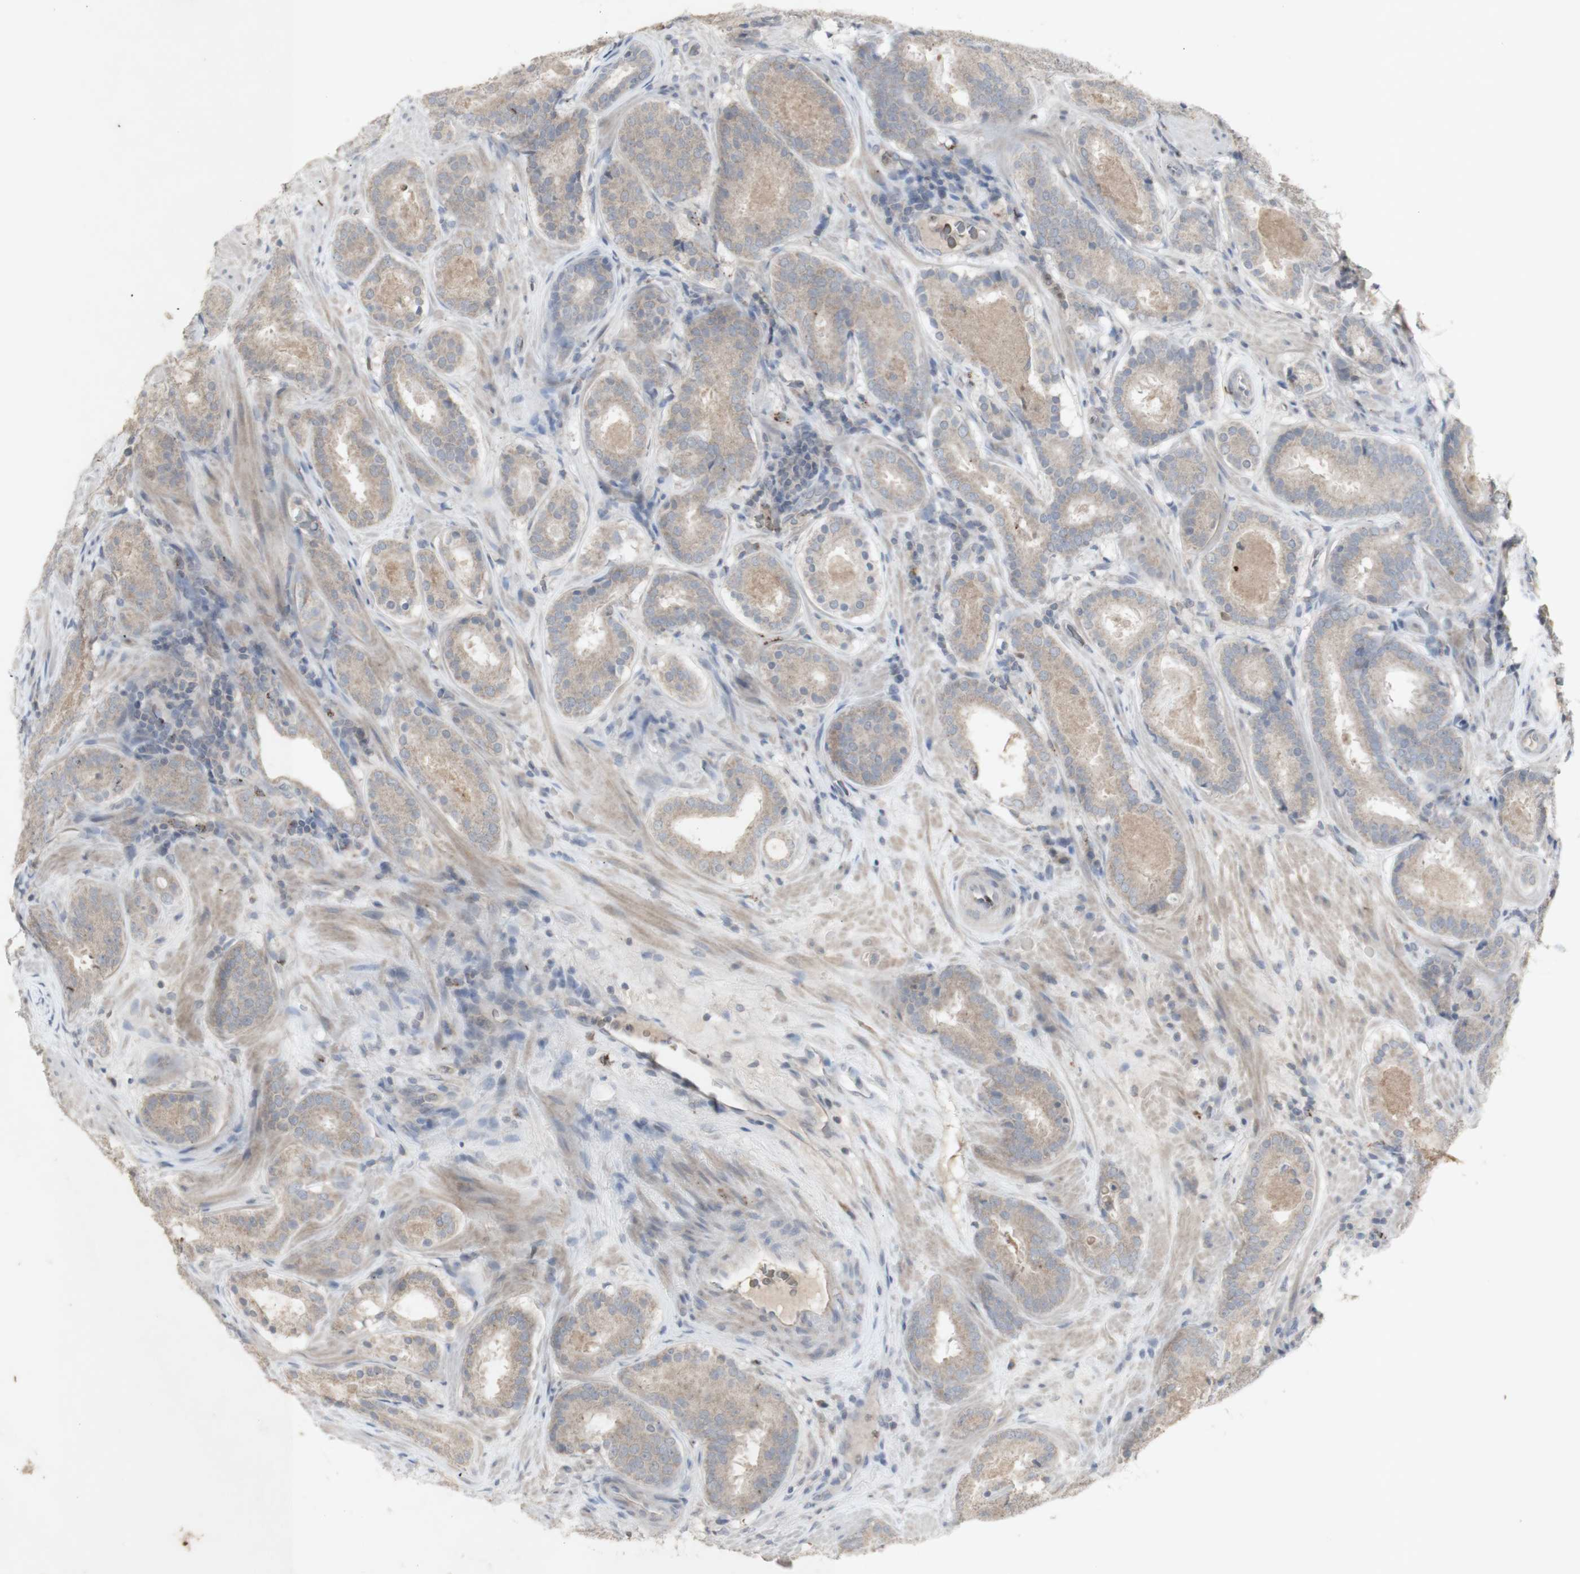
{"staining": {"intensity": "weak", "quantity": ">75%", "location": "cytoplasmic/membranous"}, "tissue": "prostate cancer", "cell_type": "Tumor cells", "image_type": "cancer", "snomed": [{"axis": "morphology", "description": "Adenocarcinoma, Low grade"}, {"axis": "topography", "description": "Prostate"}], "caption": "Low-grade adenocarcinoma (prostate) stained for a protein shows weak cytoplasmic/membranous positivity in tumor cells.", "gene": "INS", "patient": {"sex": "male", "age": 69}}